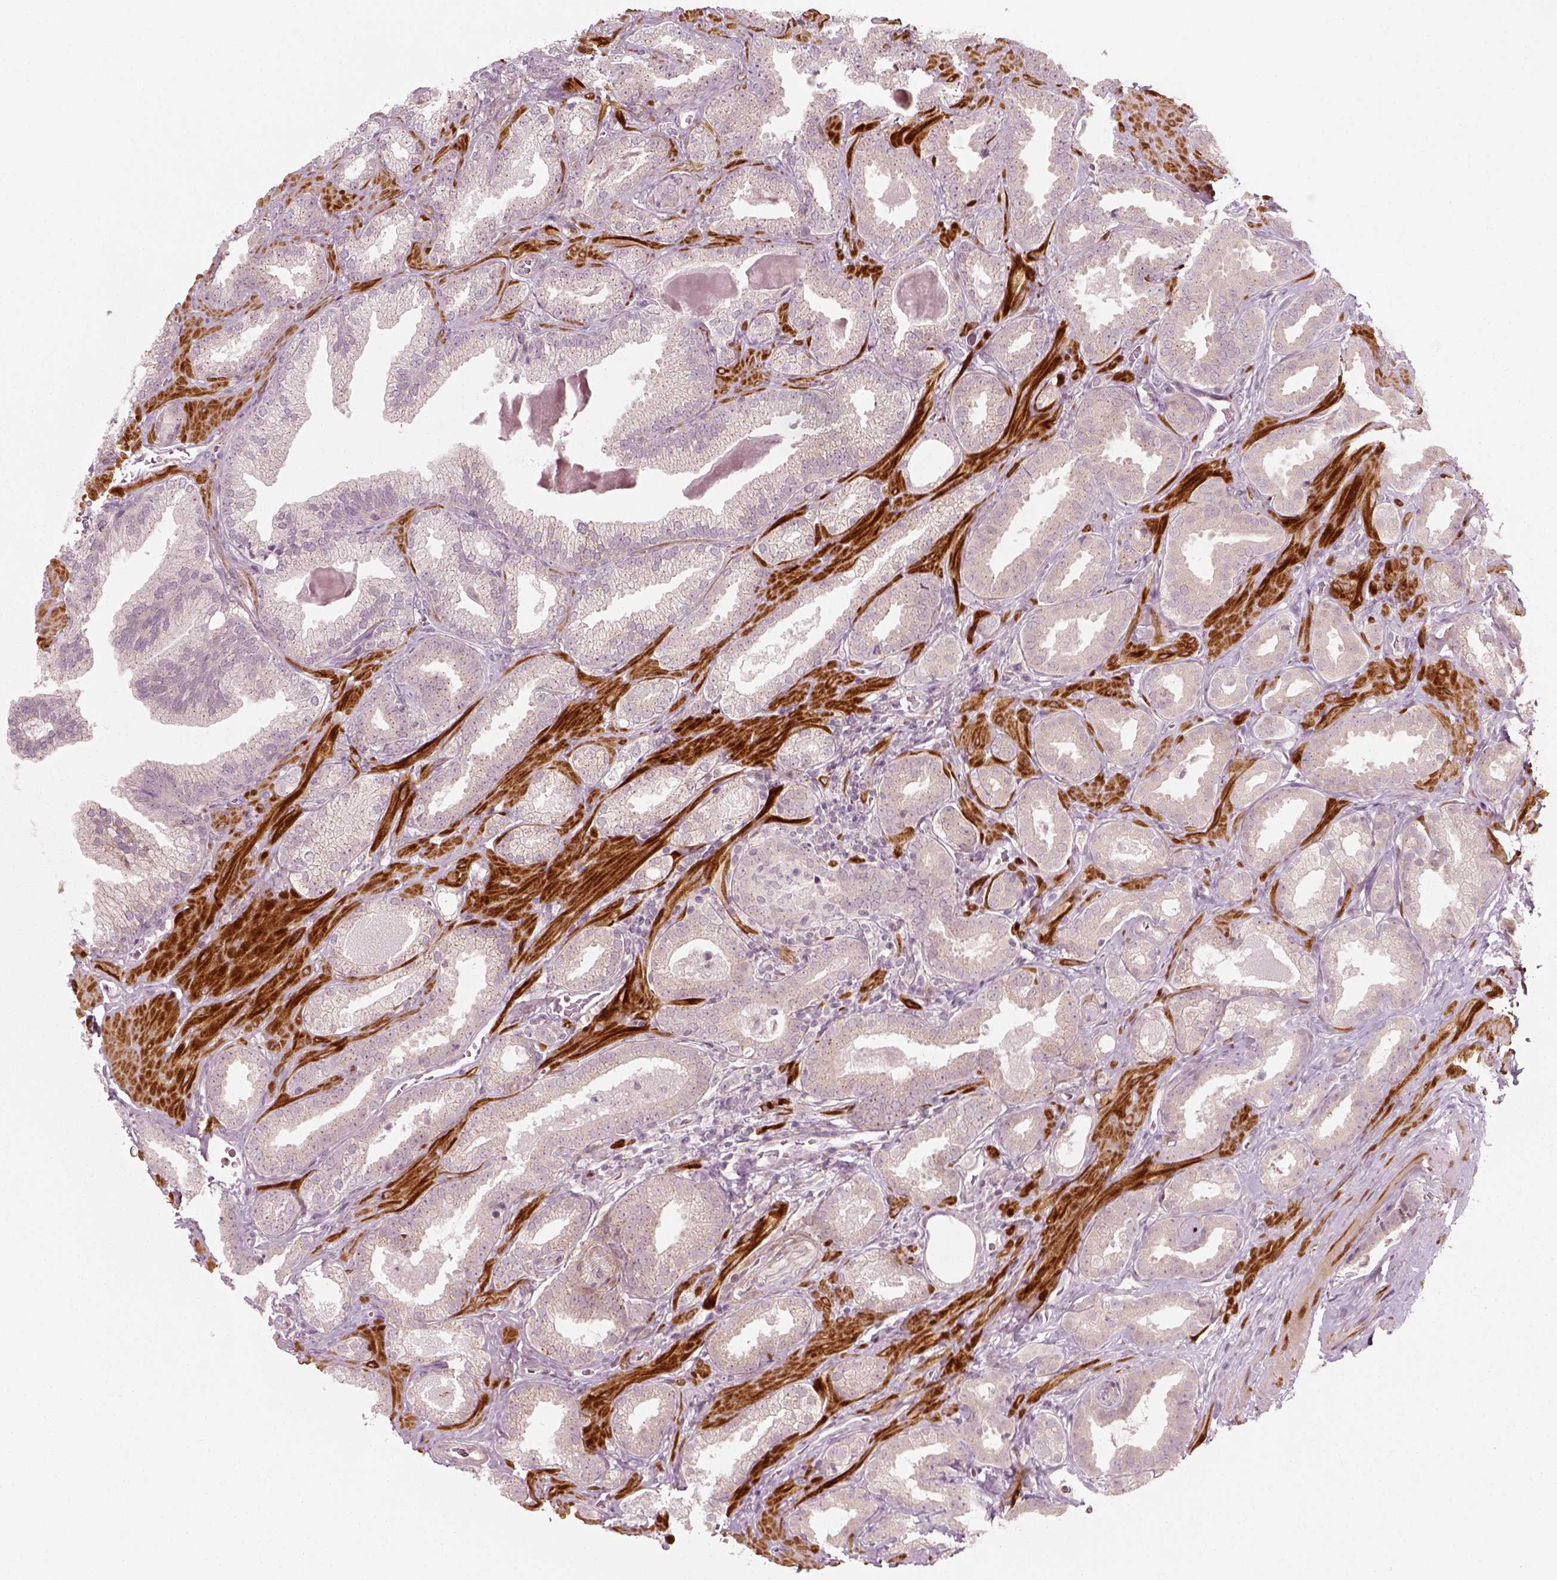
{"staining": {"intensity": "negative", "quantity": "none", "location": "none"}, "tissue": "prostate cancer", "cell_type": "Tumor cells", "image_type": "cancer", "snomed": [{"axis": "morphology", "description": "Adenocarcinoma, Low grade"}, {"axis": "topography", "description": "Prostate"}], "caption": "Low-grade adenocarcinoma (prostate) was stained to show a protein in brown. There is no significant positivity in tumor cells. (Immunohistochemistry (ihc), brightfield microscopy, high magnification).", "gene": "MLIP", "patient": {"sex": "male", "age": 62}}